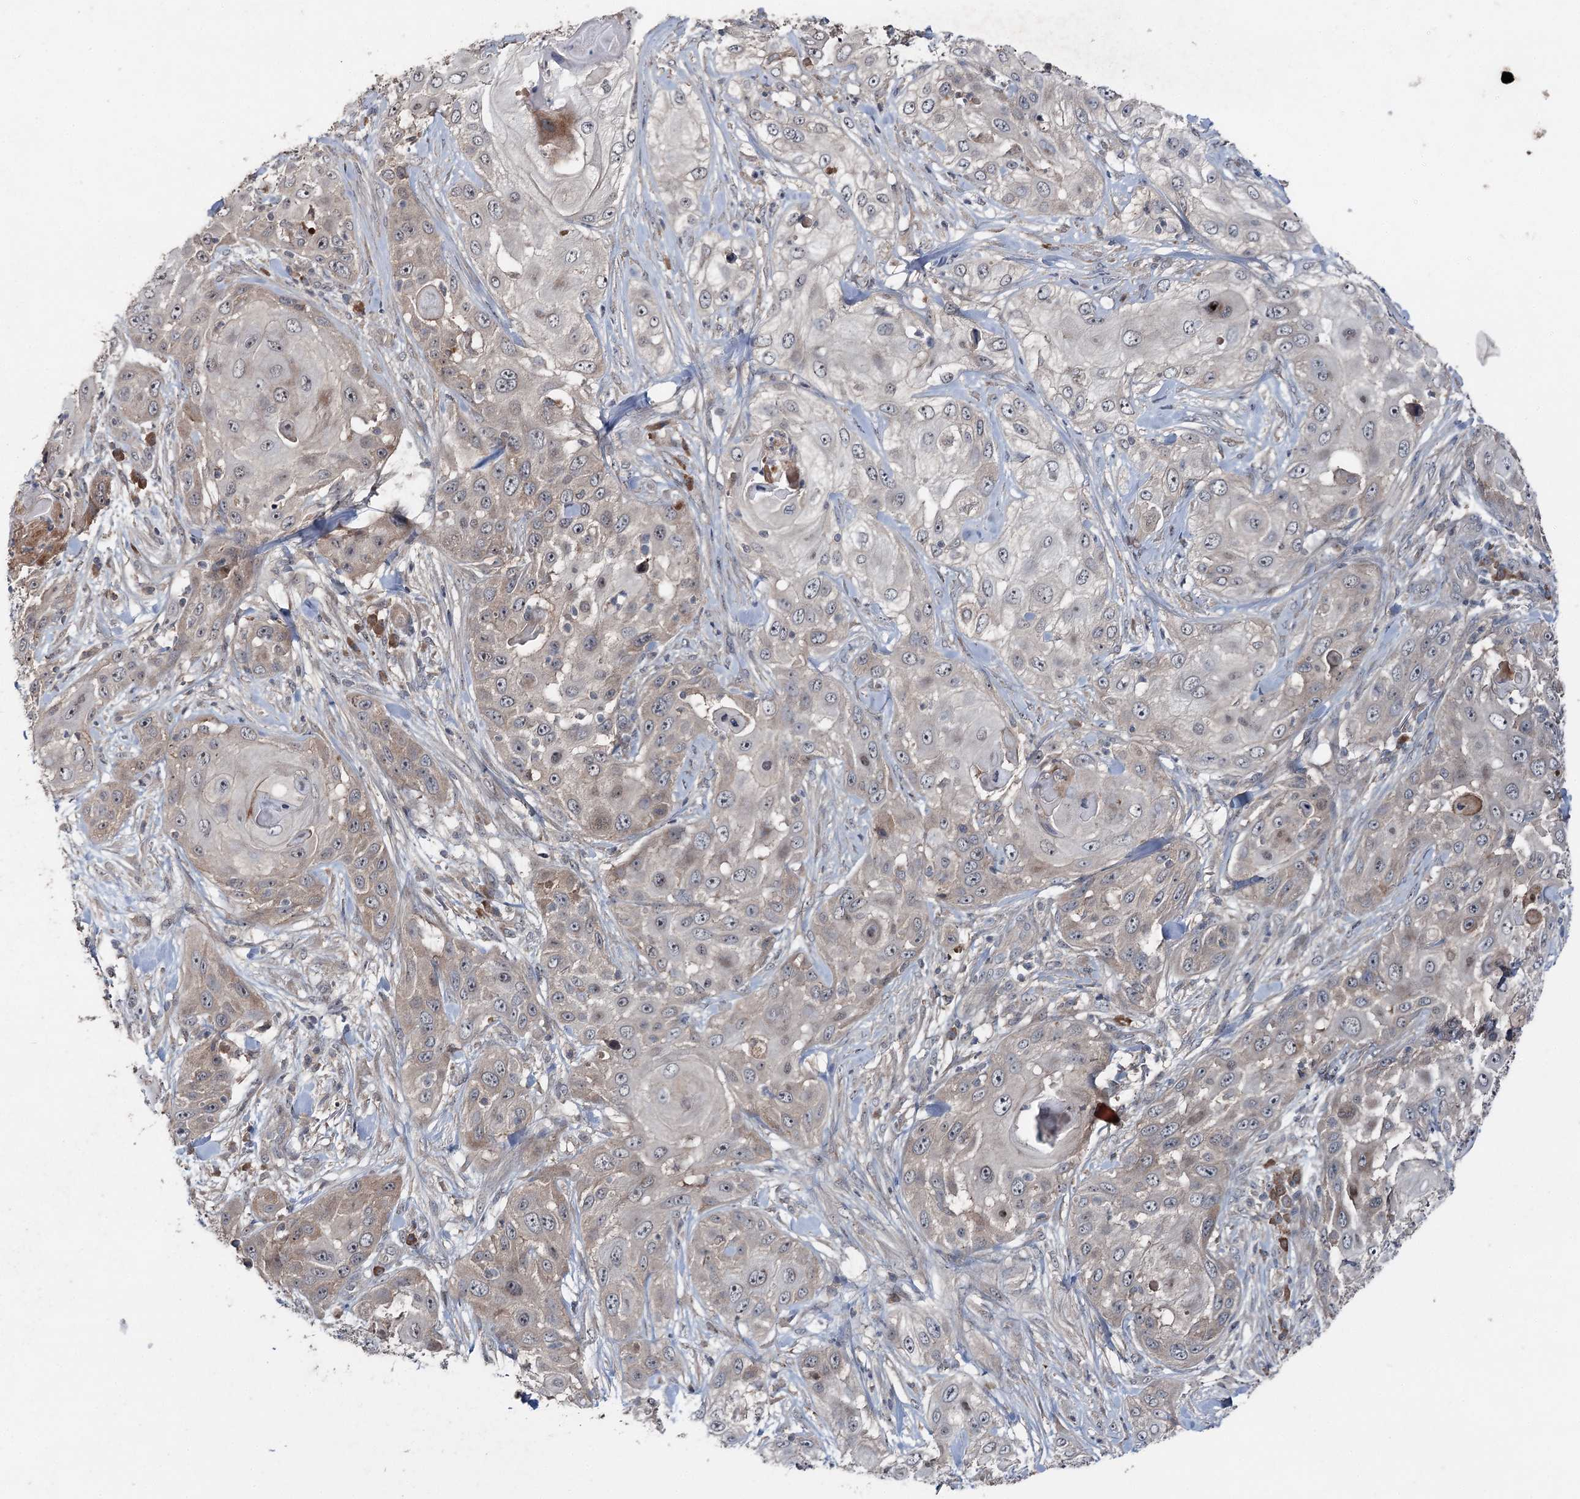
{"staining": {"intensity": "weak", "quantity": "<25%", "location": "cytoplasmic/membranous"}, "tissue": "skin cancer", "cell_type": "Tumor cells", "image_type": "cancer", "snomed": [{"axis": "morphology", "description": "Squamous cell carcinoma, NOS"}, {"axis": "topography", "description": "Skin"}], "caption": "A high-resolution image shows immunohistochemistry staining of skin squamous cell carcinoma, which shows no significant staining in tumor cells. (DAB (3,3'-diaminobenzidine) immunohistochemistry (IHC) with hematoxylin counter stain).", "gene": "MAPK8IP2", "patient": {"sex": "female", "age": 44}}